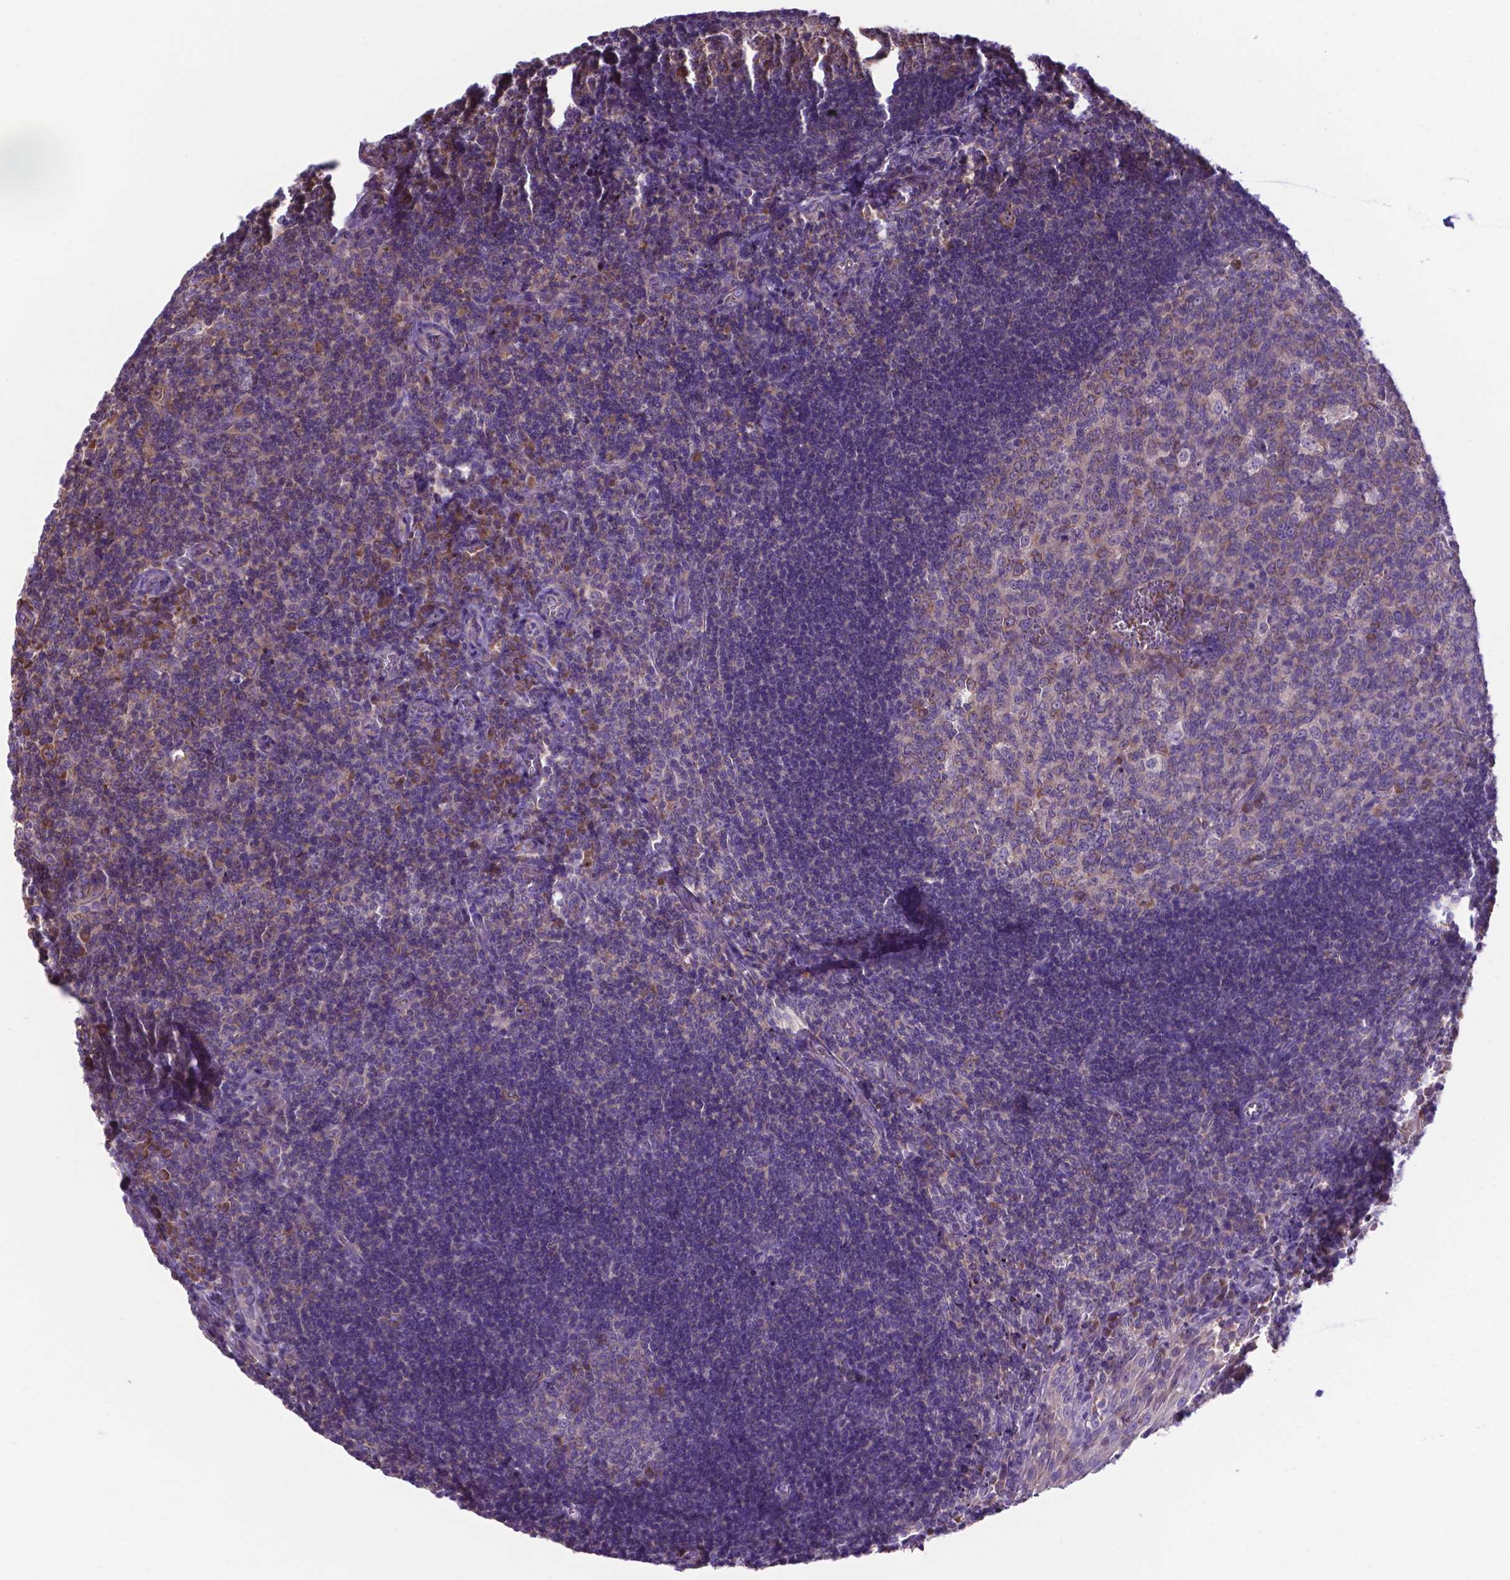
{"staining": {"intensity": "weak", "quantity": ">75%", "location": "cytoplasmic/membranous"}, "tissue": "tonsil", "cell_type": "Germinal center cells", "image_type": "normal", "snomed": [{"axis": "morphology", "description": "Normal tissue, NOS"}, {"axis": "morphology", "description": "Inflammation, NOS"}, {"axis": "topography", "description": "Tonsil"}], "caption": "Protein staining of benign tonsil shows weak cytoplasmic/membranous expression in approximately >75% of germinal center cells.", "gene": "RPL6", "patient": {"sex": "female", "age": 31}}